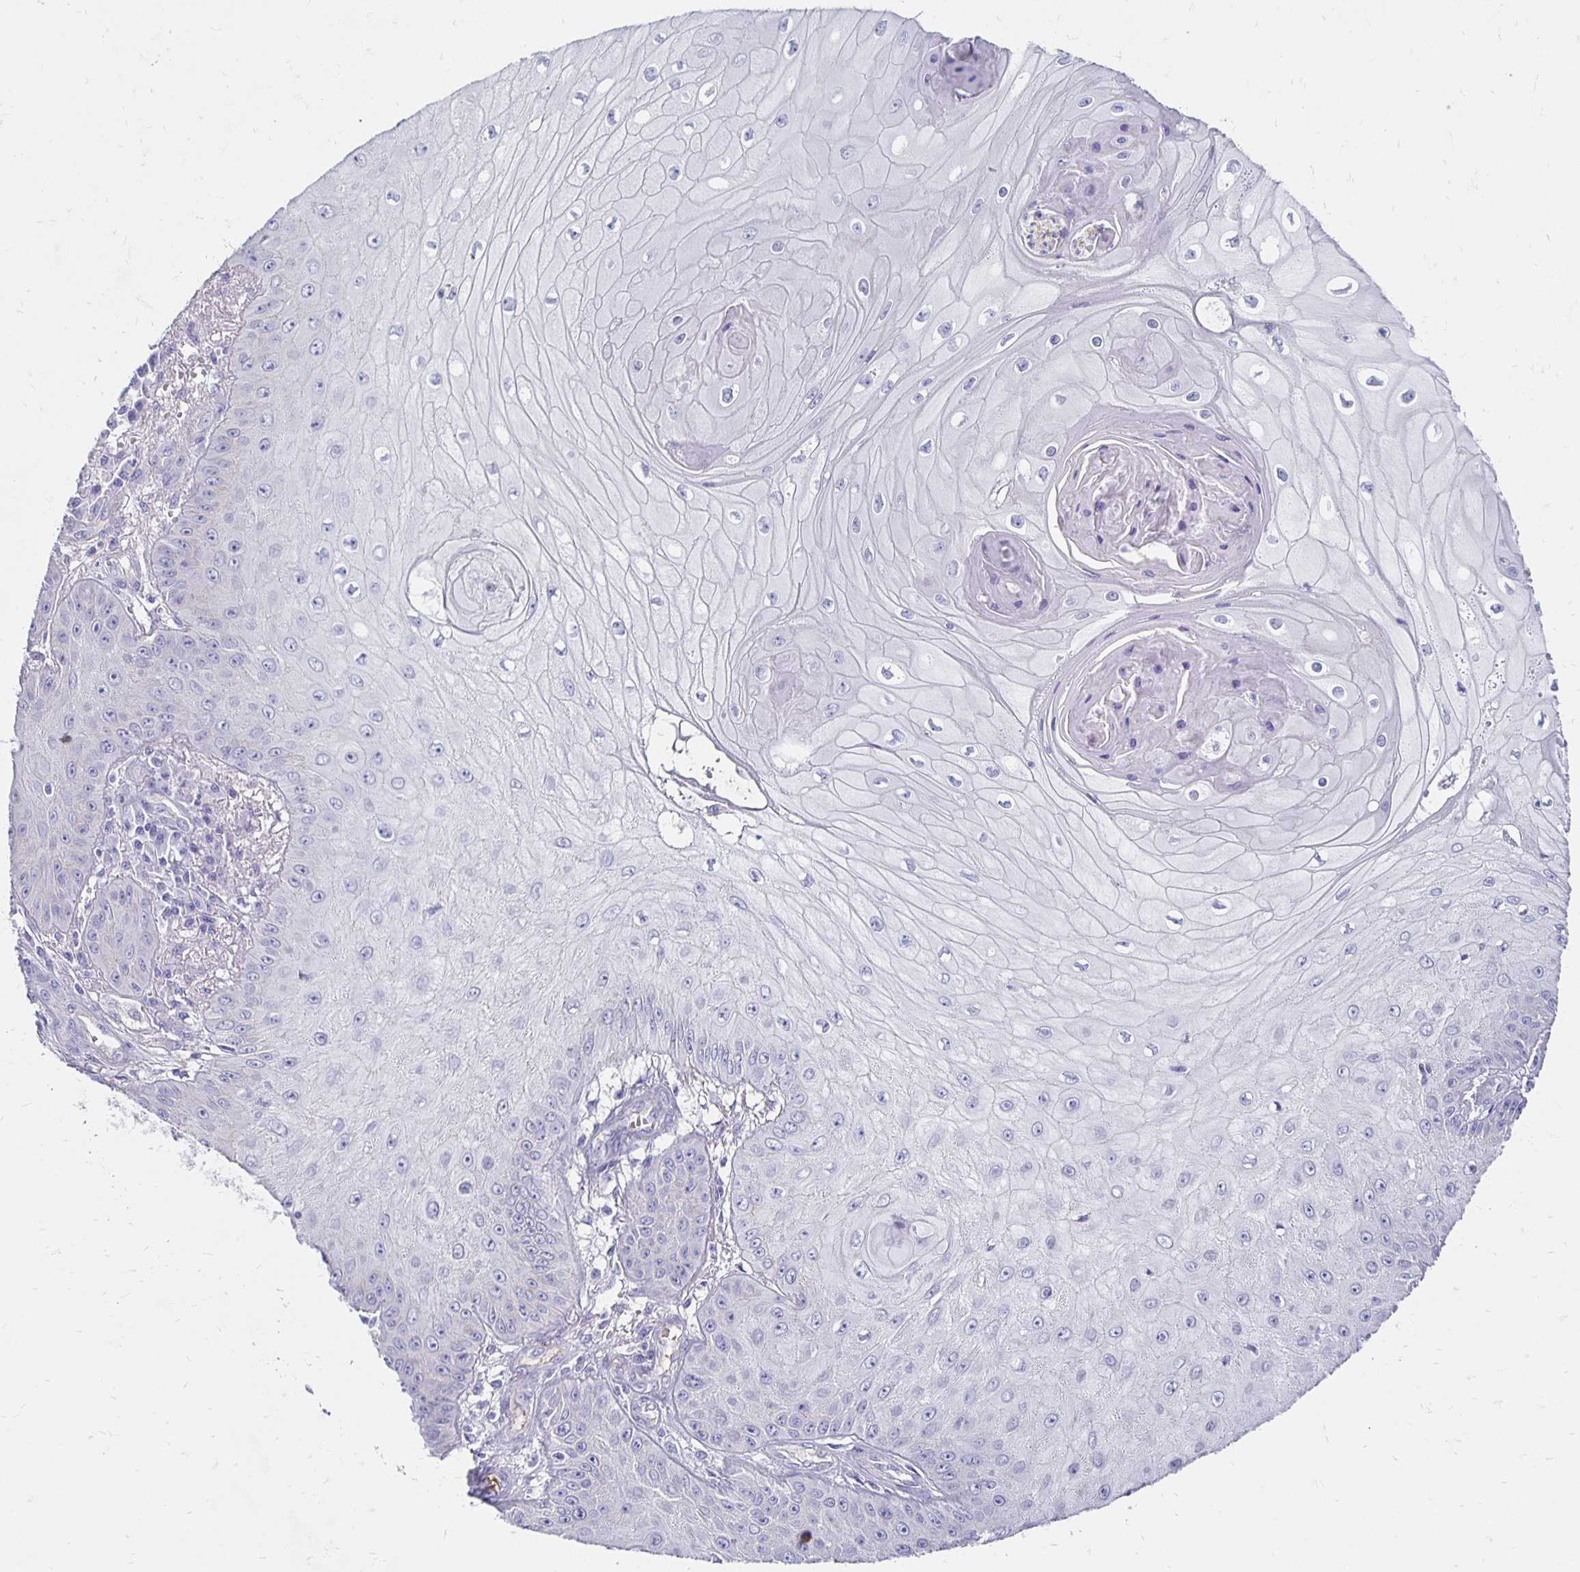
{"staining": {"intensity": "negative", "quantity": "none", "location": "none"}, "tissue": "skin cancer", "cell_type": "Tumor cells", "image_type": "cancer", "snomed": [{"axis": "morphology", "description": "Squamous cell carcinoma, NOS"}, {"axis": "topography", "description": "Skin"}], "caption": "High magnification brightfield microscopy of skin cancer (squamous cell carcinoma) stained with DAB (3,3'-diaminobenzidine) (brown) and counterstained with hematoxylin (blue): tumor cells show no significant staining. Nuclei are stained in blue.", "gene": "APOB", "patient": {"sex": "male", "age": 70}}